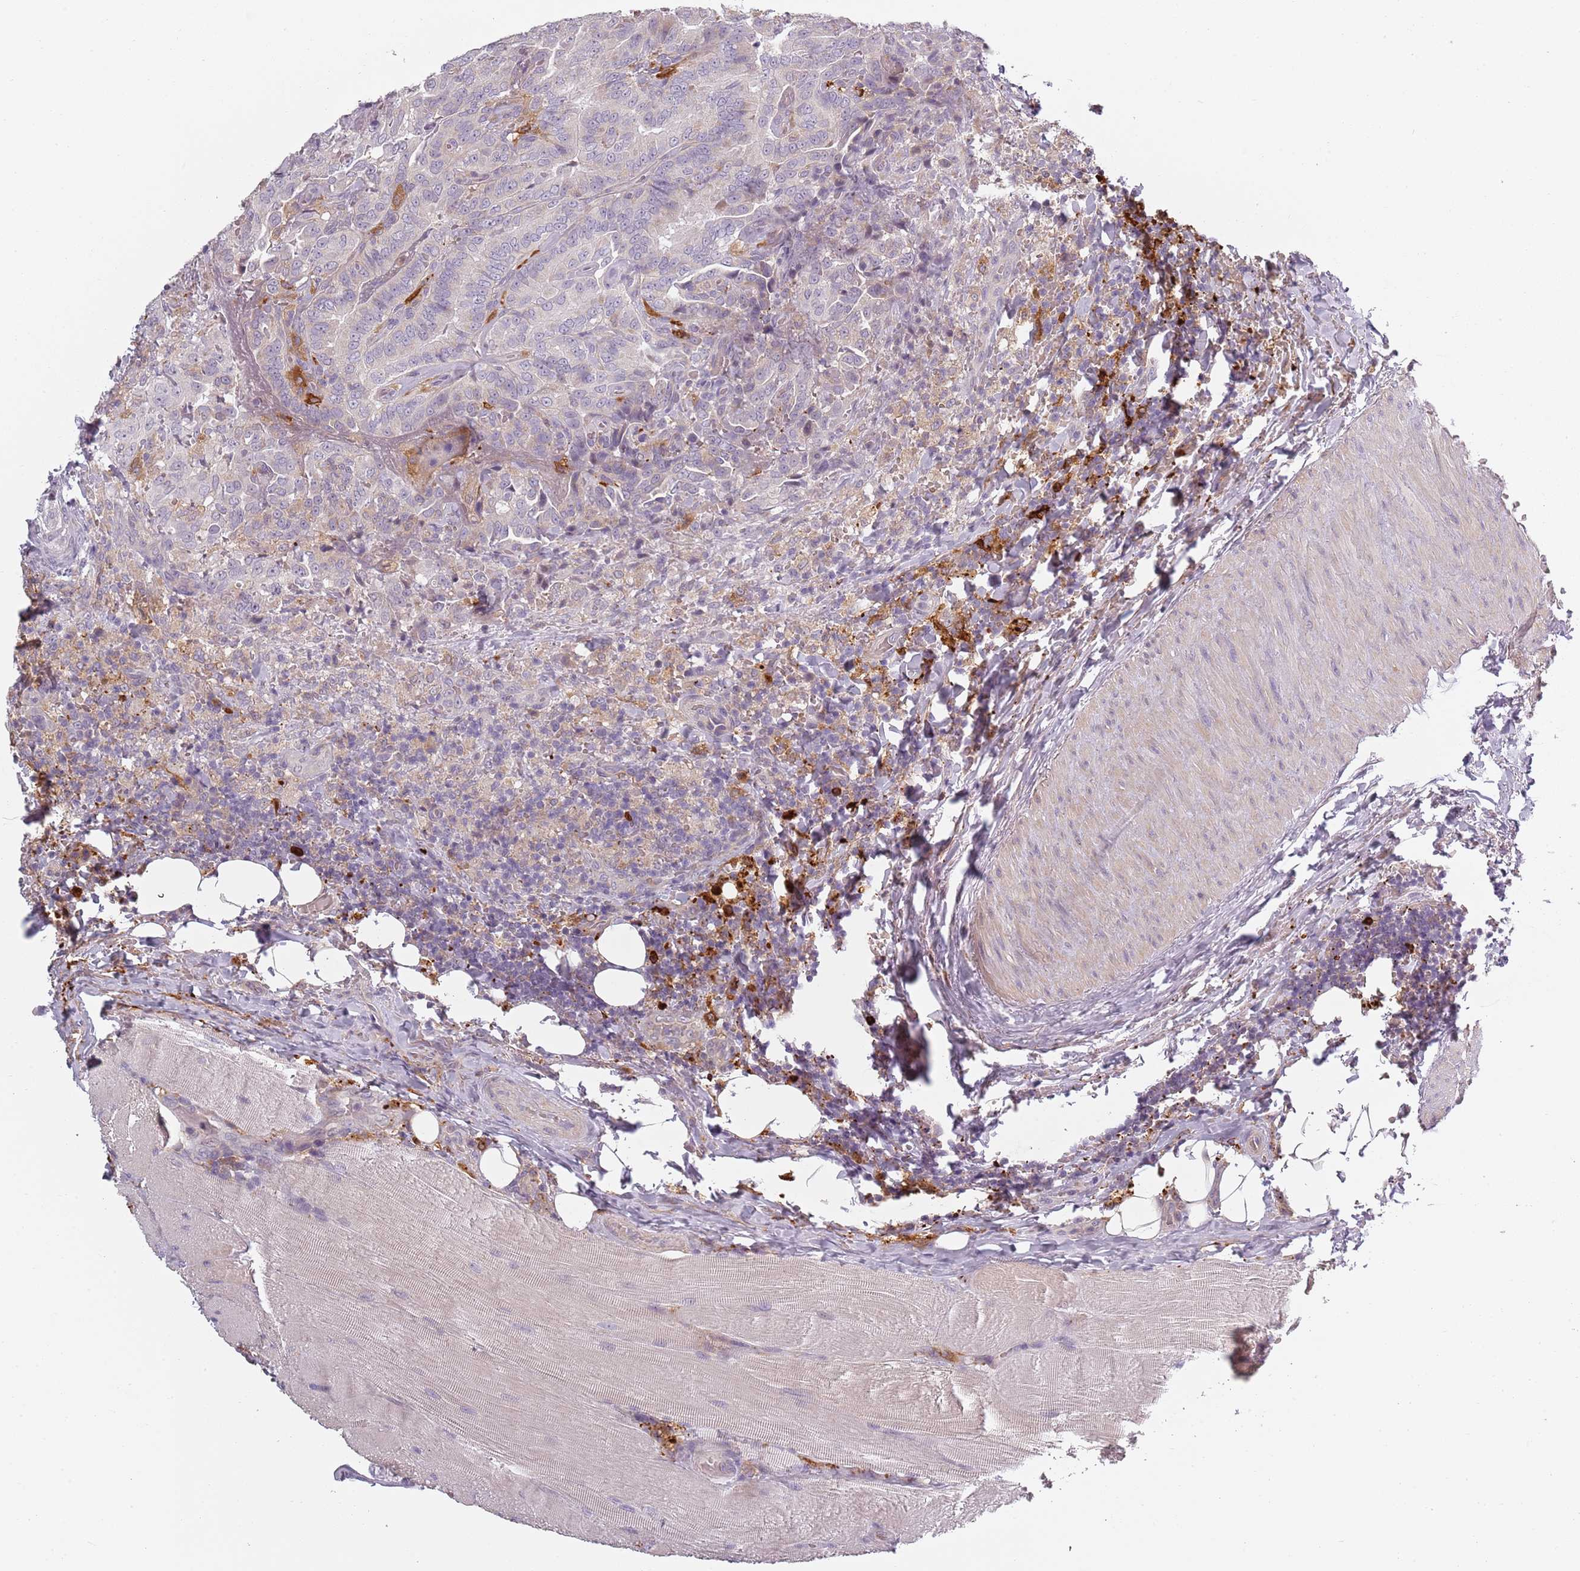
{"staining": {"intensity": "negative", "quantity": "none", "location": "none"}, "tissue": "thyroid cancer", "cell_type": "Tumor cells", "image_type": "cancer", "snomed": [{"axis": "morphology", "description": "Papillary adenocarcinoma, NOS"}, {"axis": "topography", "description": "Thyroid gland"}], "caption": "This is an IHC histopathology image of papillary adenocarcinoma (thyroid). There is no expression in tumor cells.", "gene": "CC2D2B", "patient": {"sex": "male", "age": 61}}